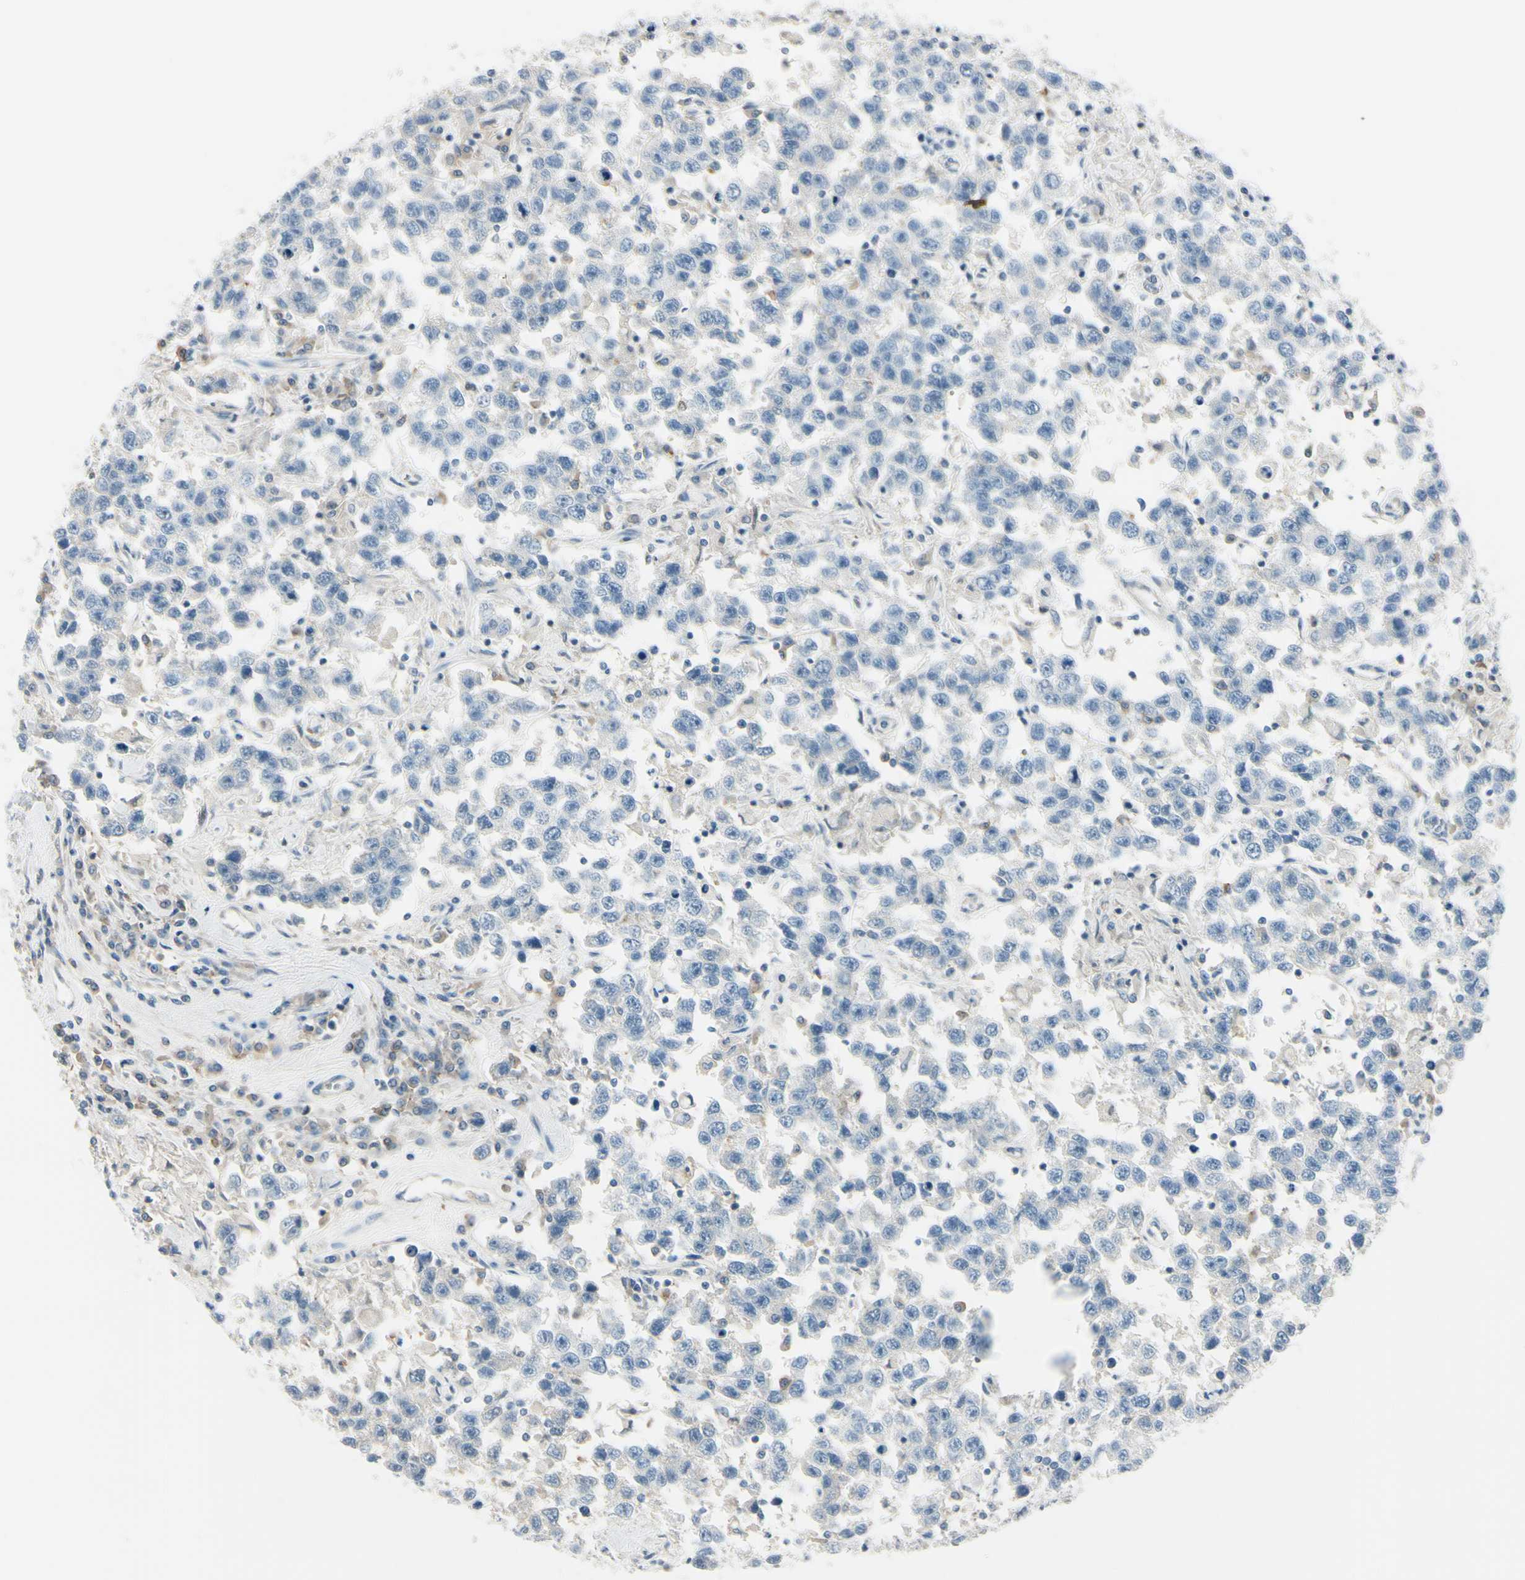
{"staining": {"intensity": "negative", "quantity": "none", "location": "none"}, "tissue": "testis cancer", "cell_type": "Tumor cells", "image_type": "cancer", "snomed": [{"axis": "morphology", "description": "Seminoma, NOS"}, {"axis": "topography", "description": "Testis"}], "caption": "Tumor cells are negative for protein expression in human testis cancer.", "gene": "ASB9", "patient": {"sex": "male", "age": 41}}